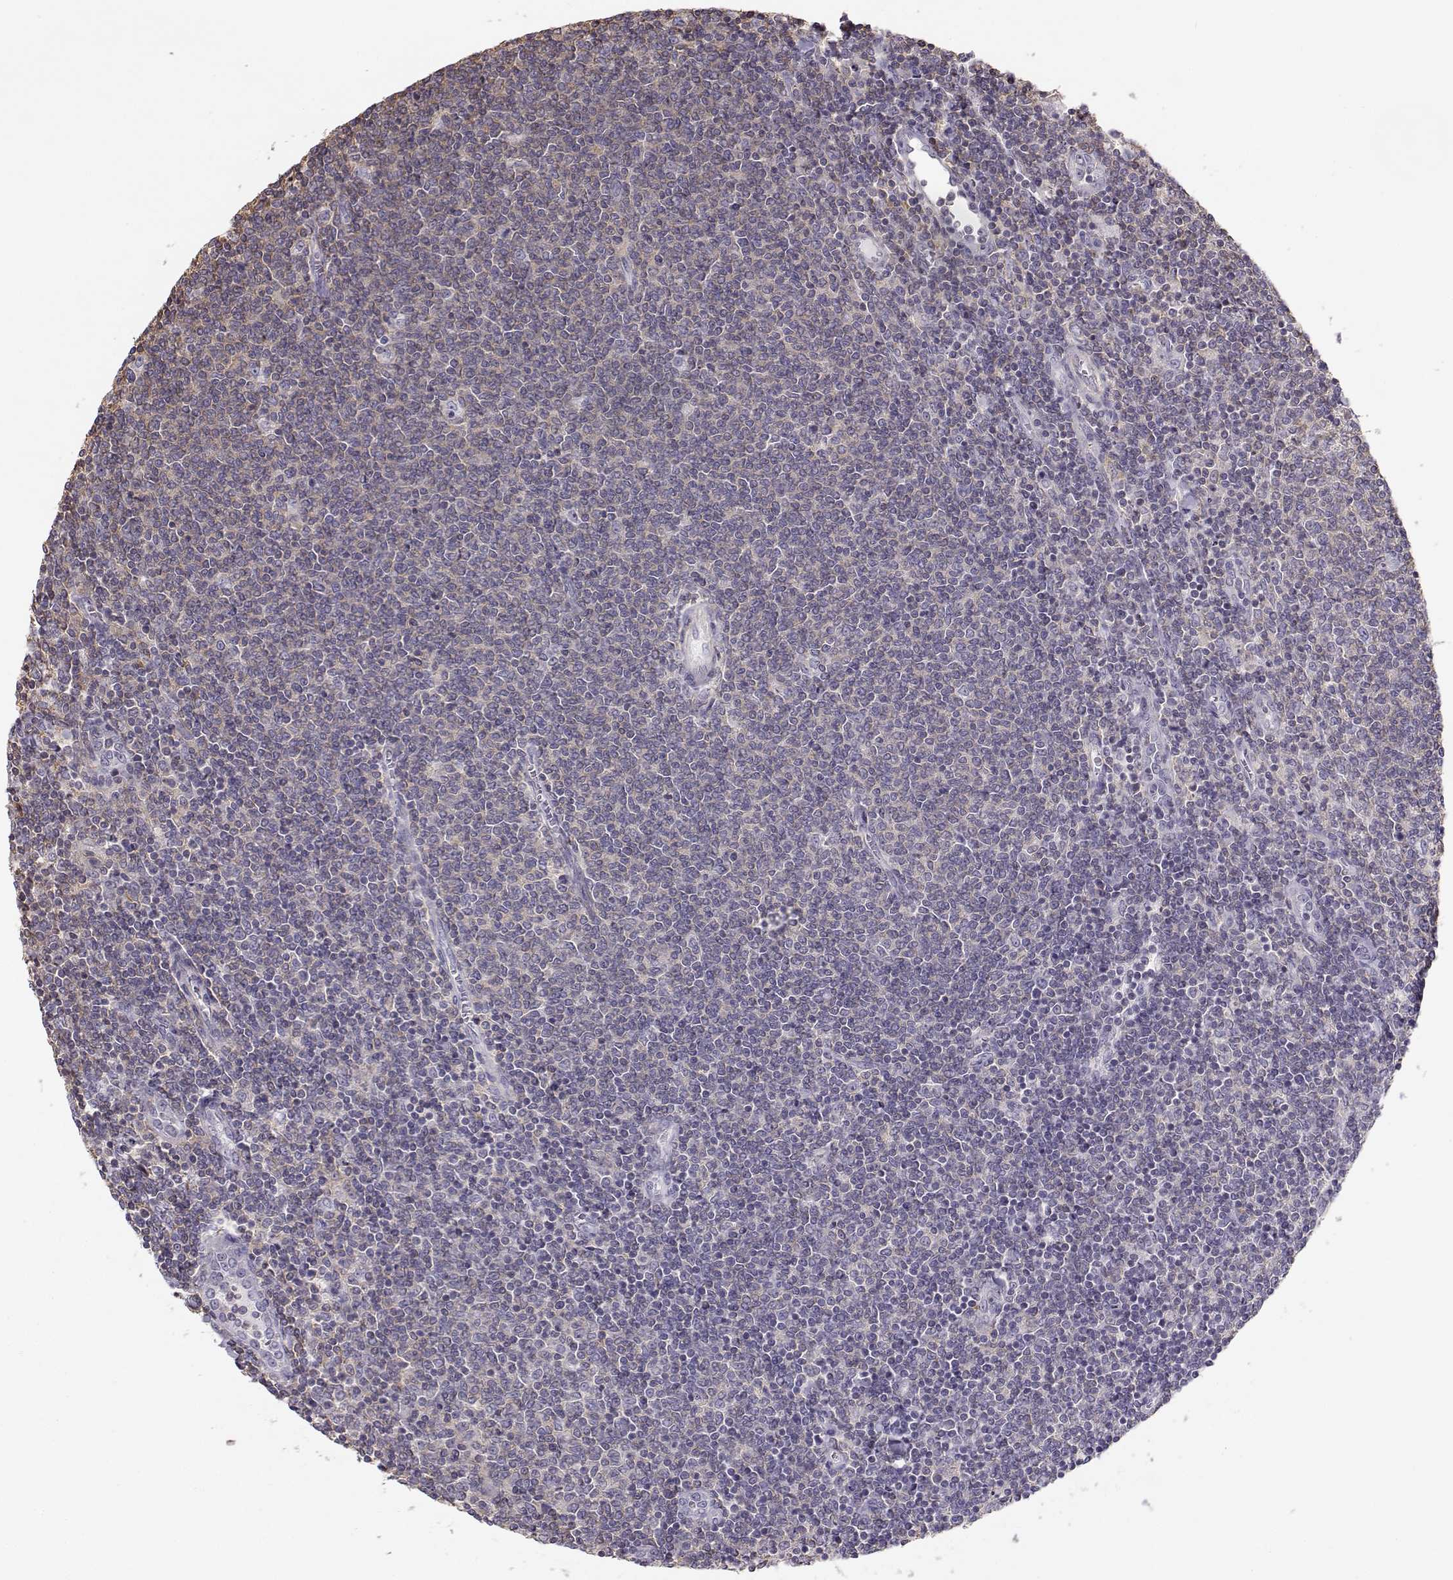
{"staining": {"intensity": "negative", "quantity": "none", "location": "none"}, "tissue": "lymphoma", "cell_type": "Tumor cells", "image_type": "cancer", "snomed": [{"axis": "morphology", "description": "Malignant lymphoma, non-Hodgkin's type, Low grade"}, {"axis": "topography", "description": "Lymph node"}], "caption": "Histopathology image shows no significant protein positivity in tumor cells of malignant lymphoma, non-Hodgkin's type (low-grade).", "gene": "DAPL1", "patient": {"sex": "male", "age": 52}}